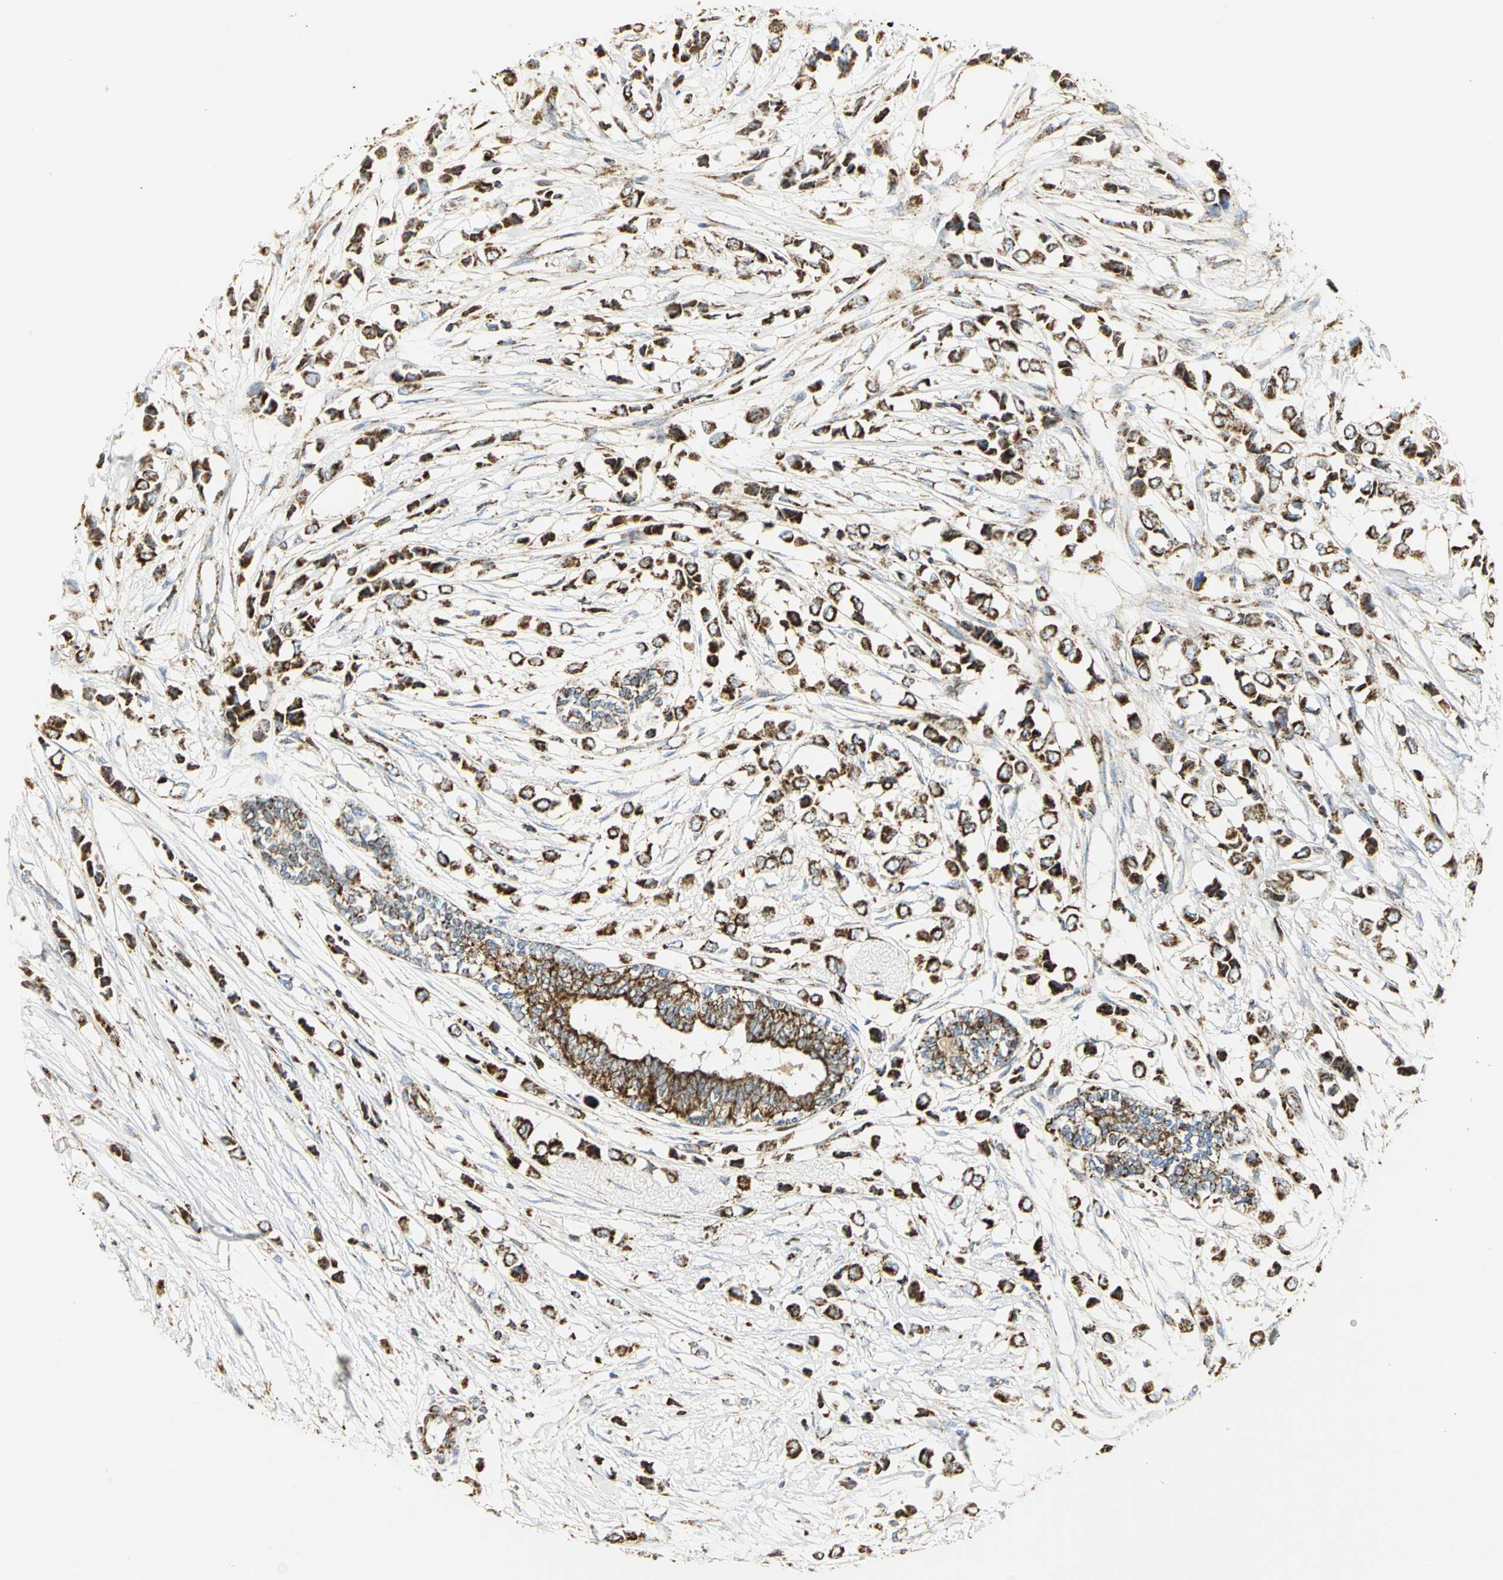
{"staining": {"intensity": "strong", "quantity": ">75%", "location": "cytoplasmic/membranous"}, "tissue": "breast cancer", "cell_type": "Tumor cells", "image_type": "cancer", "snomed": [{"axis": "morphology", "description": "Lobular carcinoma"}, {"axis": "topography", "description": "Breast"}], "caption": "The immunohistochemical stain shows strong cytoplasmic/membranous staining in tumor cells of lobular carcinoma (breast) tissue. (IHC, brightfield microscopy, high magnification).", "gene": "VDAC1", "patient": {"sex": "female", "age": 51}}